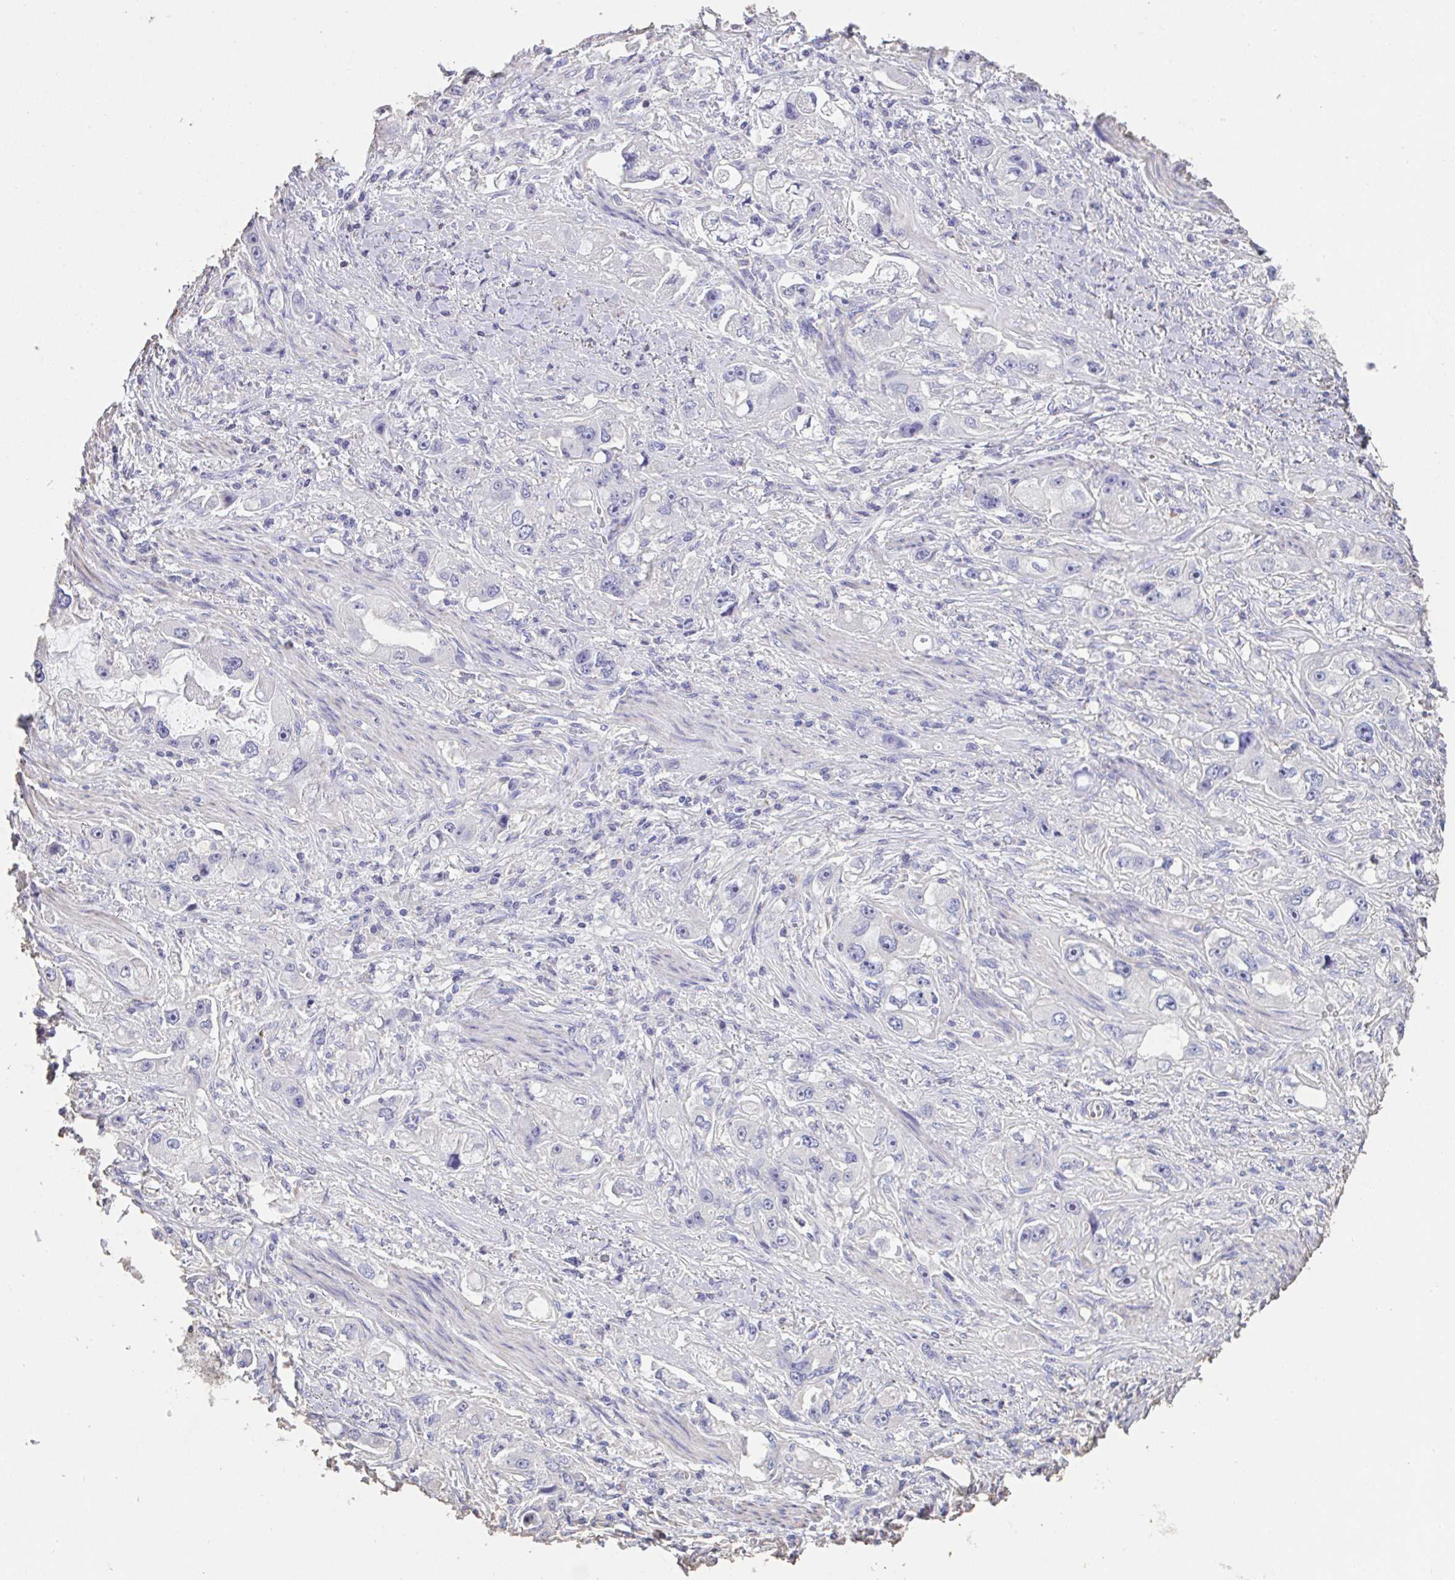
{"staining": {"intensity": "negative", "quantity": "none", "location": "none"}, "tissue": "stomach cancer", "cell_type": "Tumor cells", "image_type": "cancer", "snomed": [{"axis": "morphology", "description": "Adenocarcinoma, NOS"}, {"axis": "topography", "description": "Stomach, lower"}], "caption": "The photomicrograph demonstrates no significant staining in tumor cells of stomach cancer (adenocarcinoma). (DAB (3,3'-diaminobenzidine) IHC with hematoxylin counter stain).", "gene": "IL23R", "patient": {"sex": "female", "age": 93}}